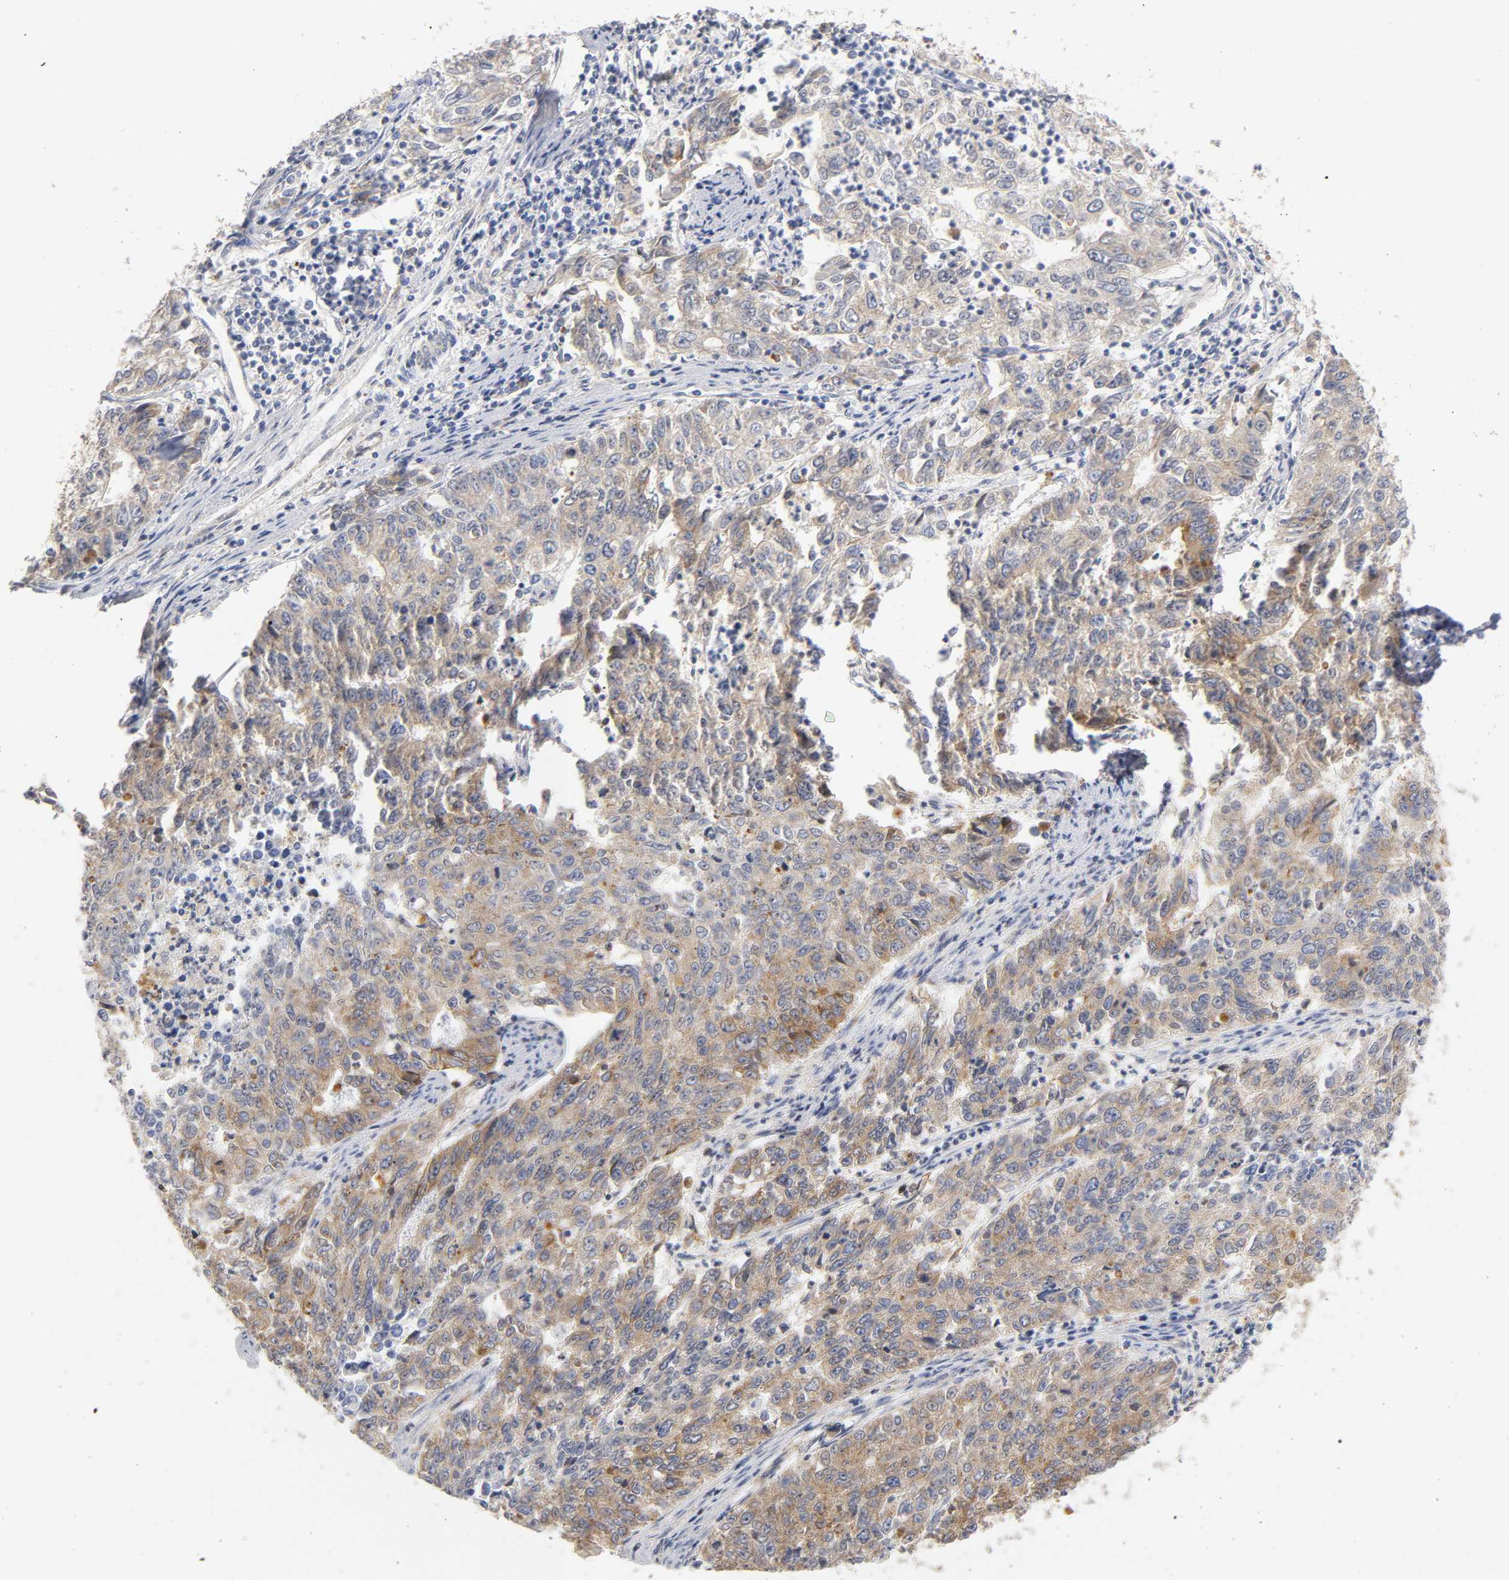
{"staining": {"intensity": "moderate", "quantity": ">75%", "location": "cytoplasmic/membranous"}, "tissue": "endometrial cancer", "cell_type": "Tumor cells", "image_type": "cancer", "snomed": [{"axis": "morphology", "description": "Adenocarcinoma, NOS"}, {"axis": "topography", "description": "Endometrium"}], "caption": "A histopathology image showing moderate cytoplasmic/membranous positivity in approximately >75% of tumor cells in endometrial adenocarcinoma, as visualized by brown immunohistochemical staining.", "gene": "POR", "patient": {"sex": "female", "age": 42}}